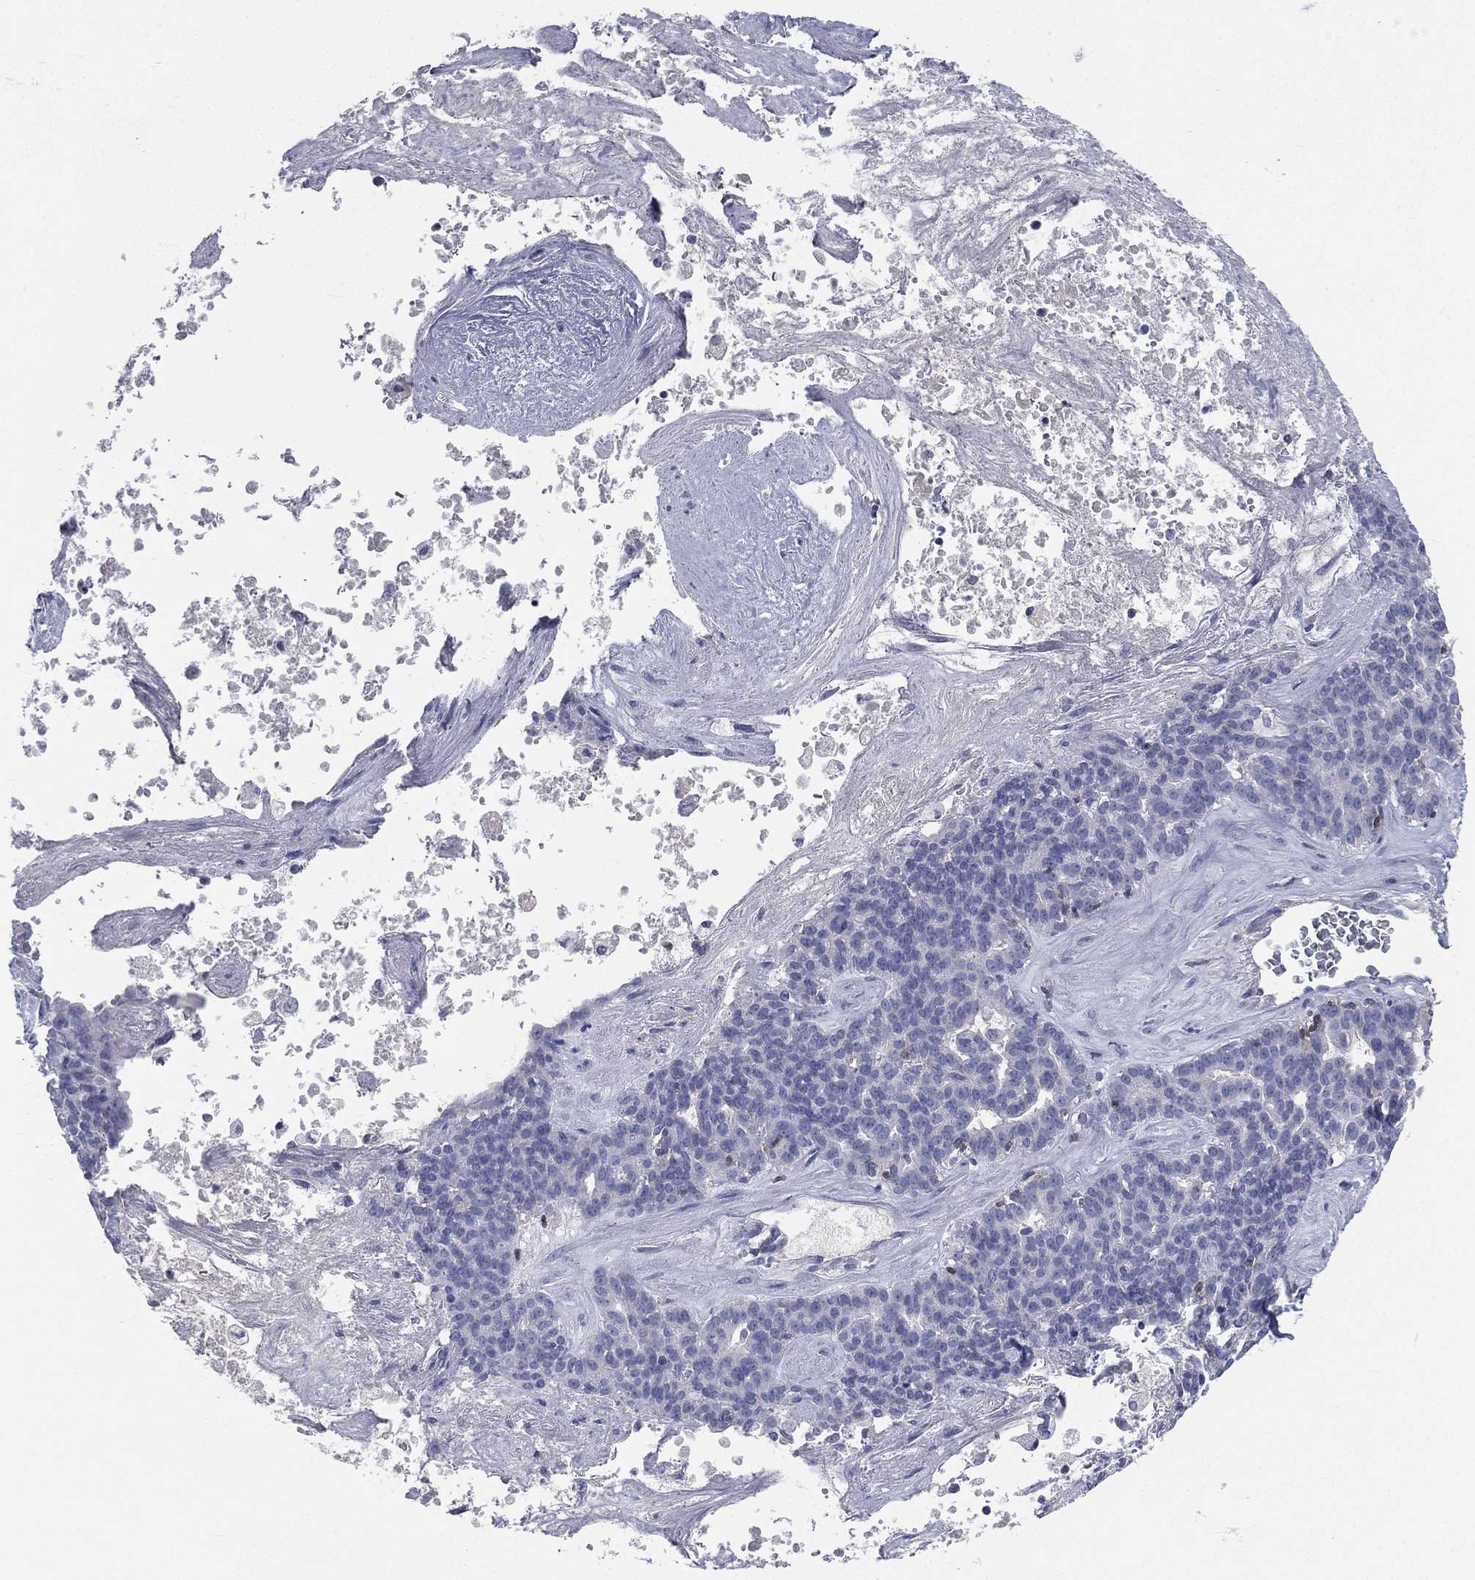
{"staining": {"intensity": "negative", "quantity": "none", "location": "none"}, "tissue": "liver cancer", "cell_type": "Tumor cells", "image_type": "cancer", "snomed": [{"axis": "morphology", "description": "Cholangiocarcinoma"}, {"axis": "topography", "description": "Liver"}], "caption": "IHC image of neoplastic tissue: cholangiocarcinoma (liver) stained with DAB (3,3'-diaminobenzidine) exhibits no significant protein expression in tumor cells.", "gene": "CD3D", "patient": {"sex": "female", "age": 47}}